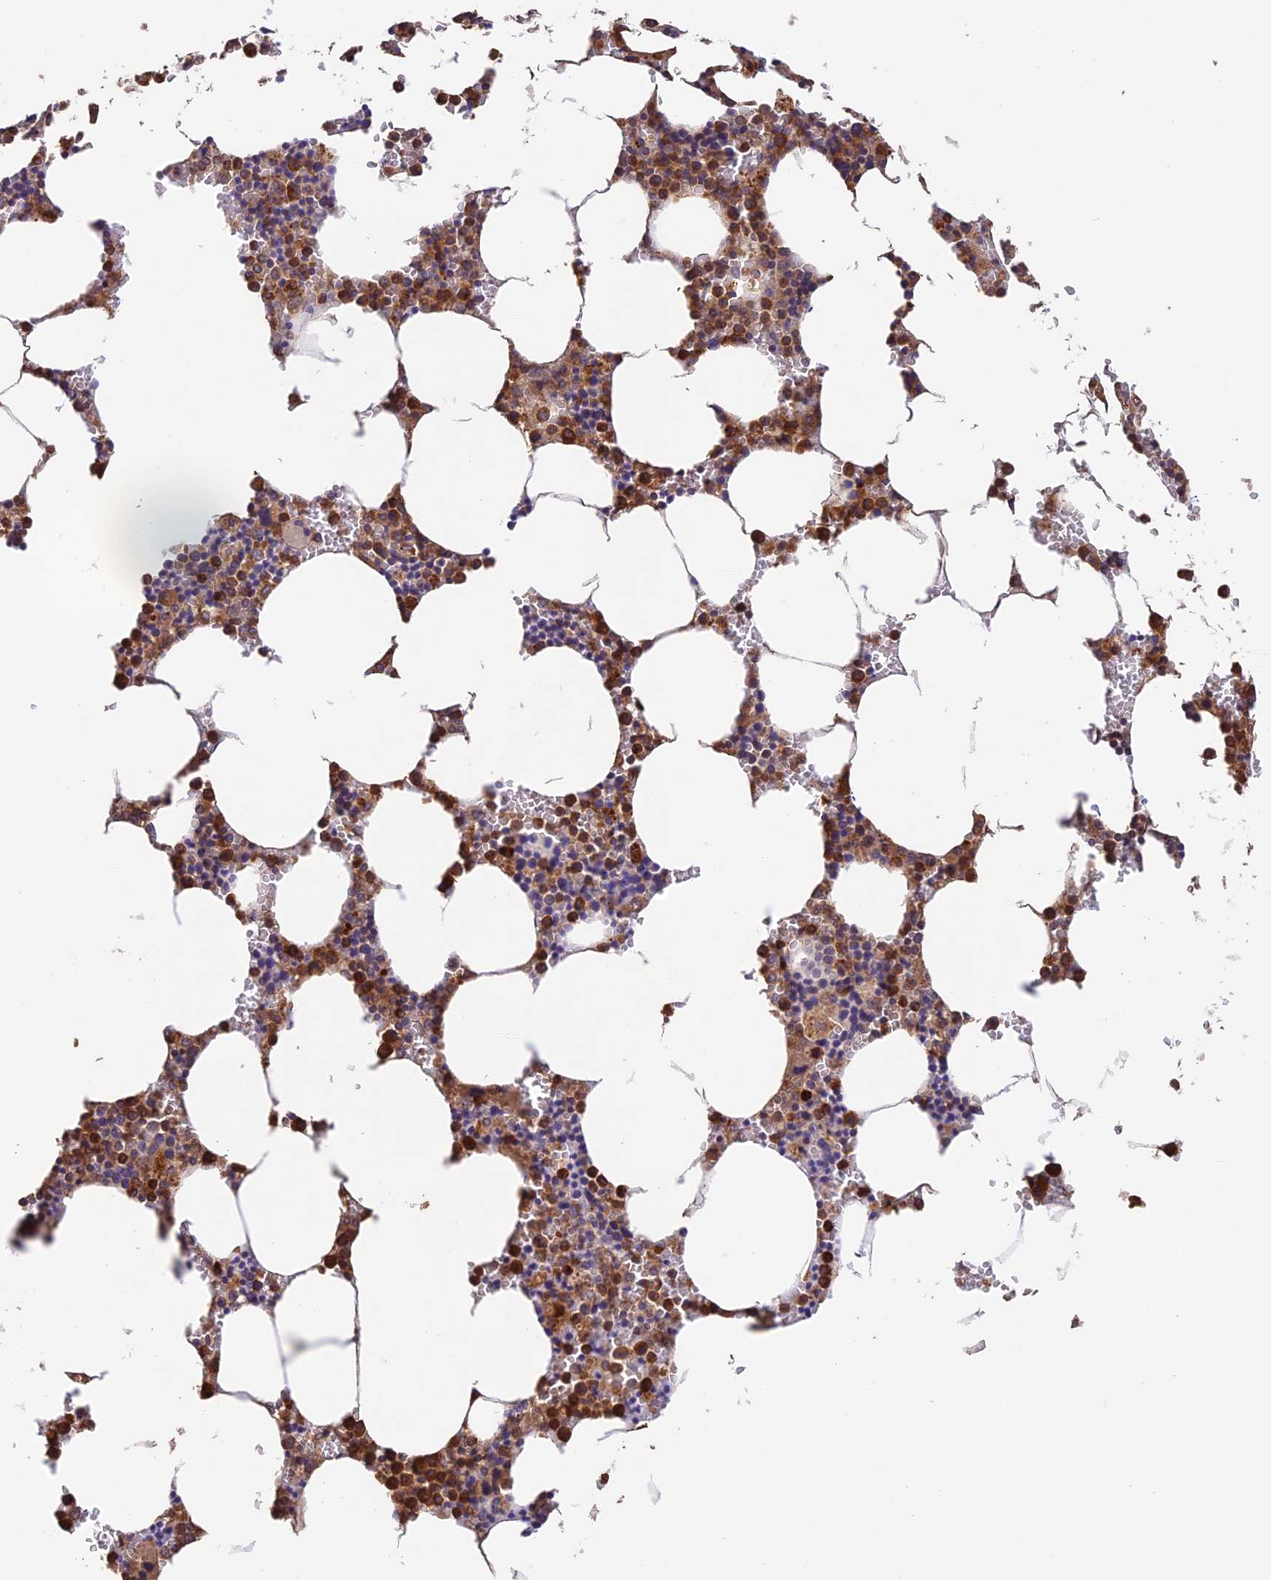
{"staining": {"intensity": "strong", "quantity": "25%-75%", "location": "cytoplasmic/membranous,nuclear"}, "tissue": "bone marrow", "cell_type": "Hematopoietic cells", "image_type": "normal", "snomed": [{"axis": "morphology", "description": "Normal tissue, NOS"}, {"axis": "topography", "description": "Bone marrow"}], "caption": "The image exhibits a brown stain indicating the presence of a protein in the cytoplasmic/membranous,nuclear of hematopoietic cells in bone marrow. (Stains: DAB (3,3'-diaminobenzidine) in brown, nuclei in blue, Microscopy: brightfield microscopy at high magnification).", "gene": "EMC3", "patient": {"sex": "male", "age": 70}}